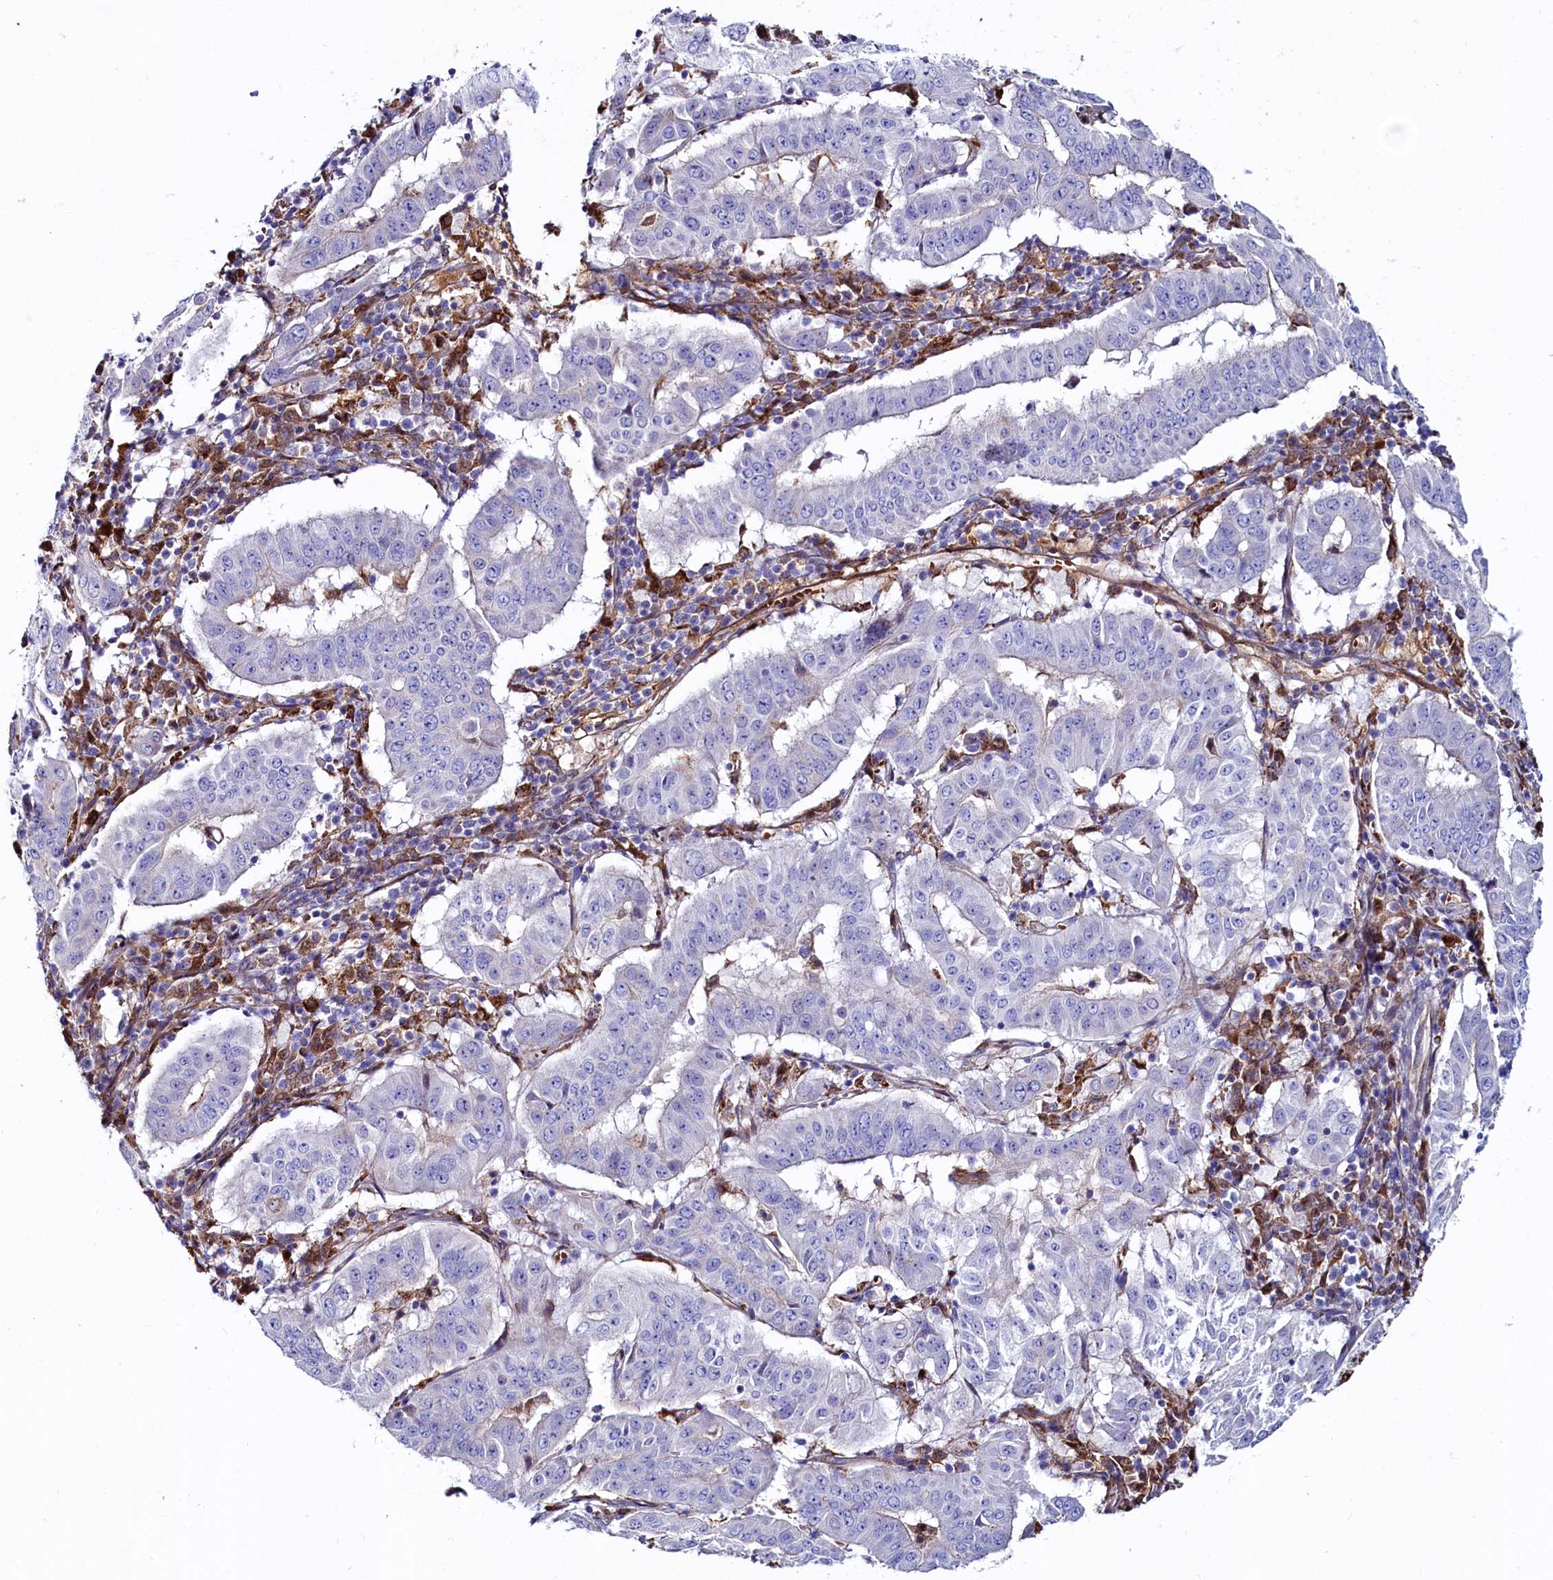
{"staining": {"intensity": "negative", "quantity": "none", "location": "none"}, "tissue": "pancreatic cancer", "cell_type": "Tumor cells", "image_type": "cancer", "snomed": [{"axis": "morphology", "description": "Adenocarcinoma, NOS"}, {"axis": "topography", "description": "Pancreas"}], "caption": "This is a micrograph of immunohistochemistry staining of pancreatic cancer (adenocarcinoma), which shows no positivity in tumor cells.", "gene": "ASTE1", "patient": {"sex": "male", "age": 63}}